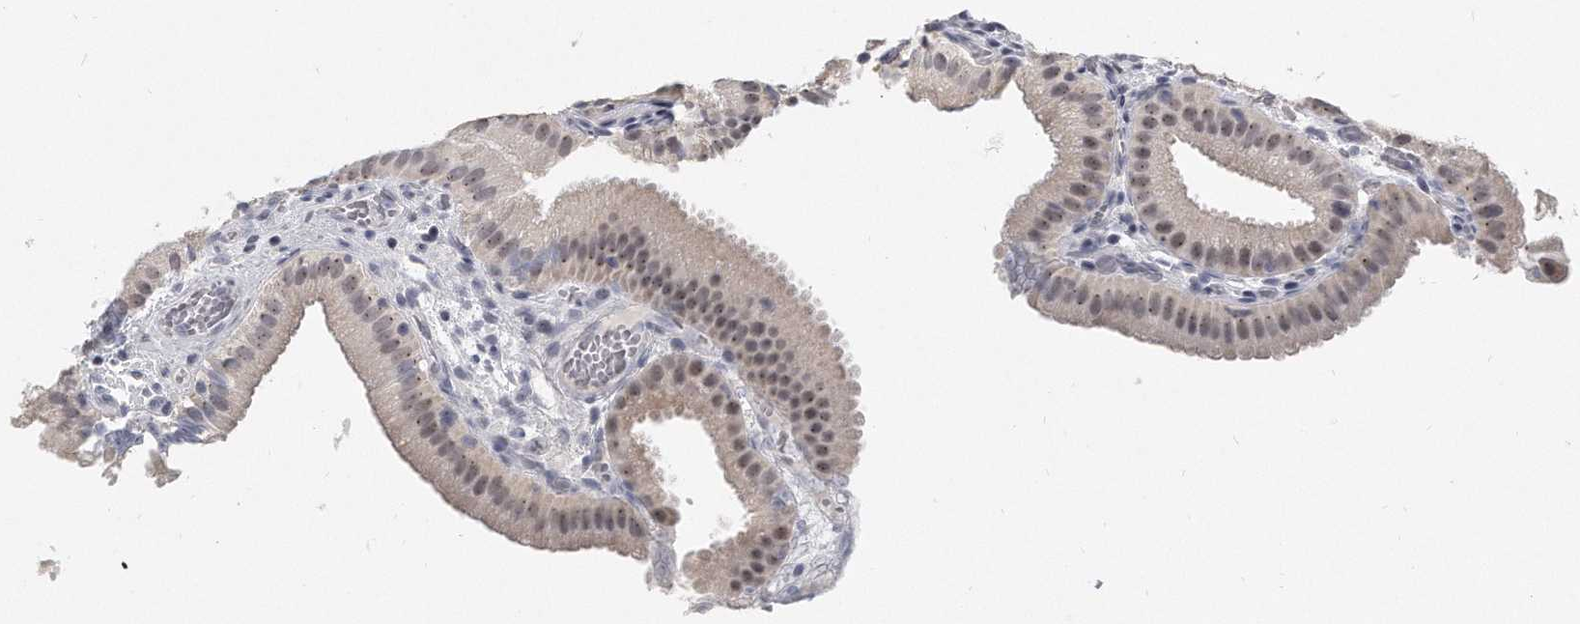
{"staining": {"intensity": "weak", "quantity": "25%-75%", "location": "nuclear"}, "tissue": "gallbladder", "cell_type": "Glandular cells", "image_type": "normal", "snomed": [{"axis": "morphology", "description": "Normal tissue, NOS"}, {"axis": "topography", "description": "Gallbladder"}], "caption": "Weak nuclear positivity for a protein is present in about 25%-75% of glandular cells of unremarkable gallbladder using immunohistochemistry.", "gene": "TFCP2L1", "patient": {"sex": "female", "age": 30}}